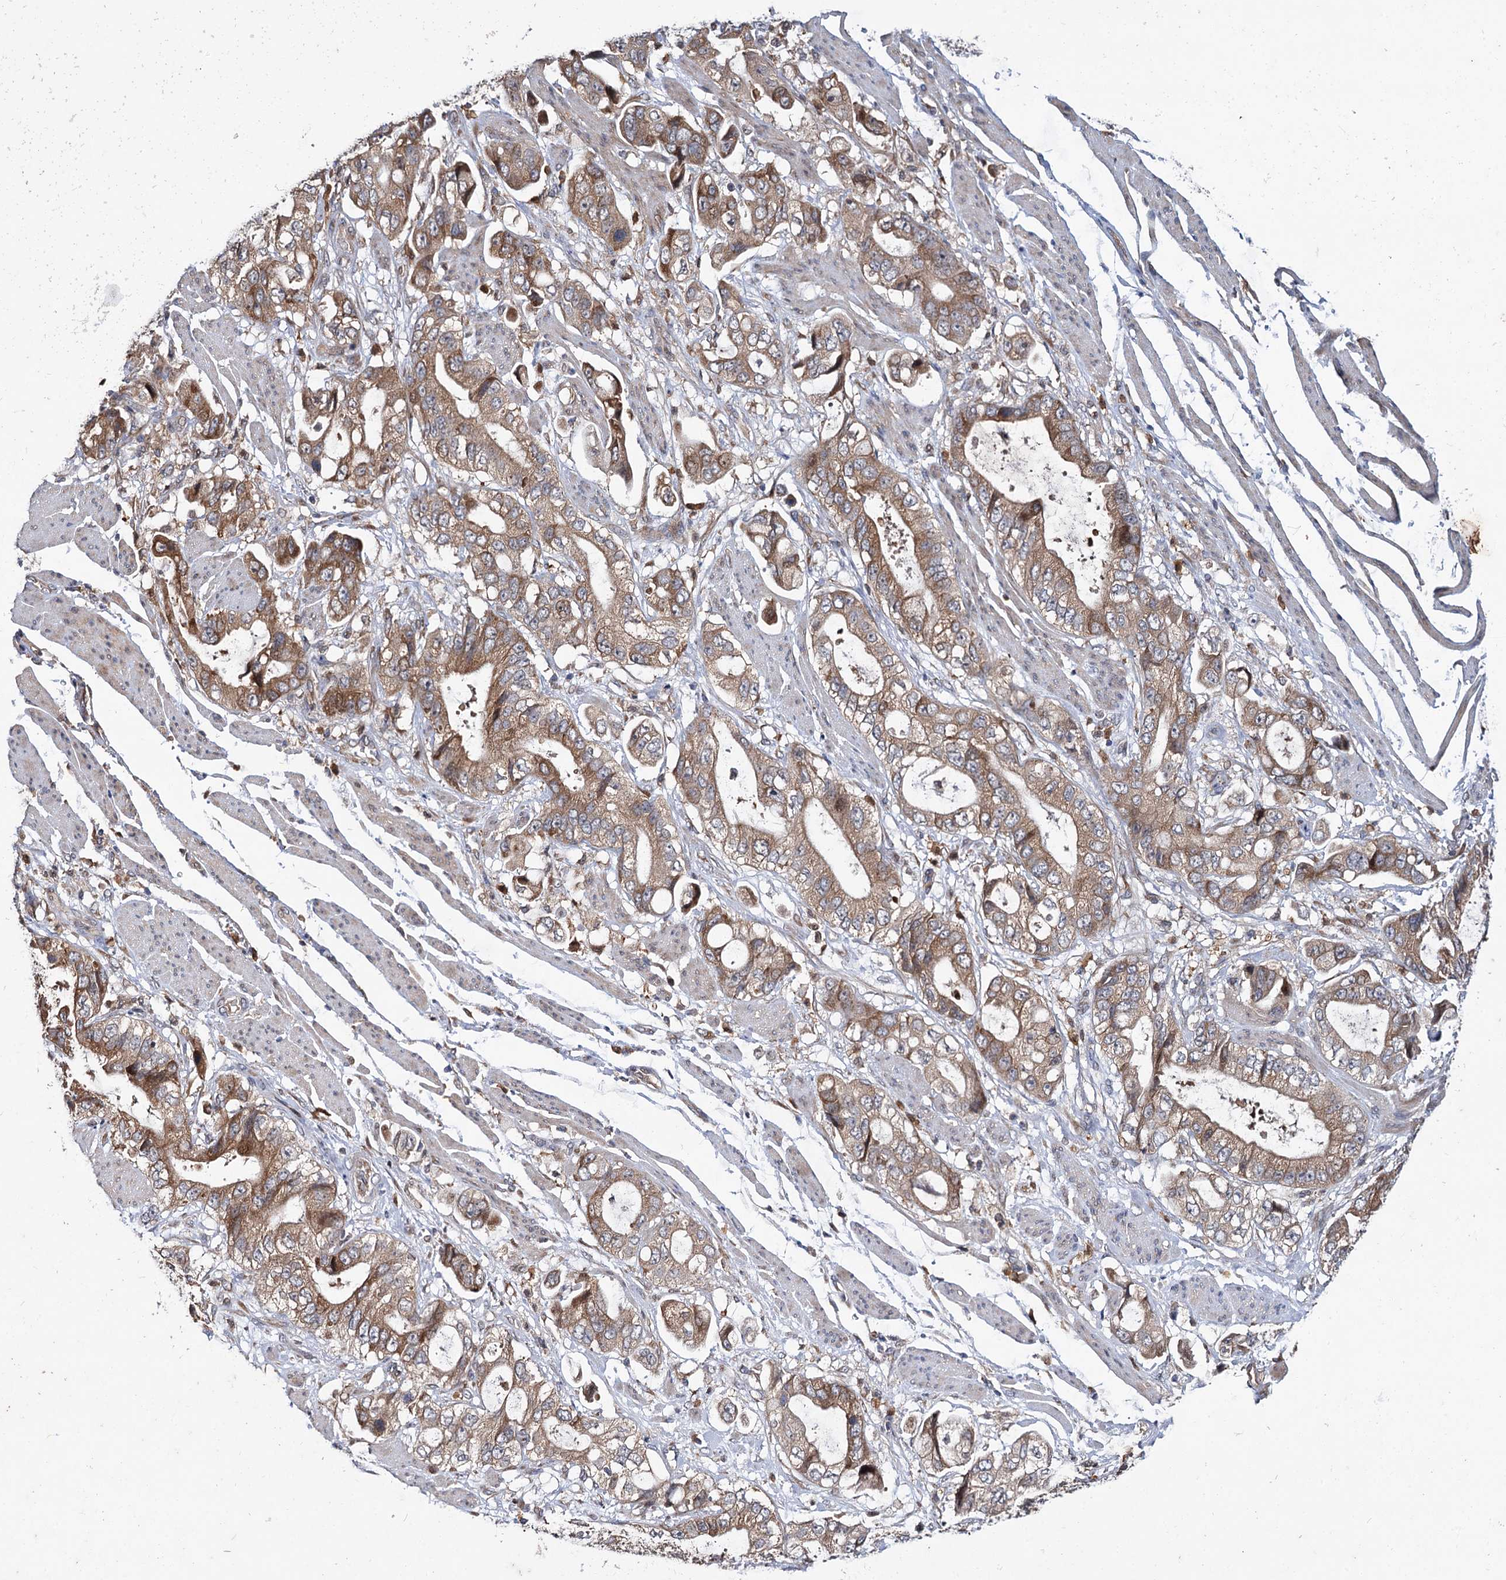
{"staining": {"intensity": "moderate", "quantity": ">75%", "location": "cytoplasmic/membranous"}, "tissue": "stomach cancer", "cell_type": "Tumor cells", "image_type": "cancer", "snomed": [{"axis": "morphology", "description": "Adenocarcinoma, NOS"}, {"axis": "topography", "description": "Stomach"}], "caption": "Brown immunohistochemical staining in stomach adenocarcinoma reveals moderate cytoplasmic/membranous staining in about >75% of tumor cells.", "gene": "PTPN3", "patient": {"sex": "male", "age": 62}}